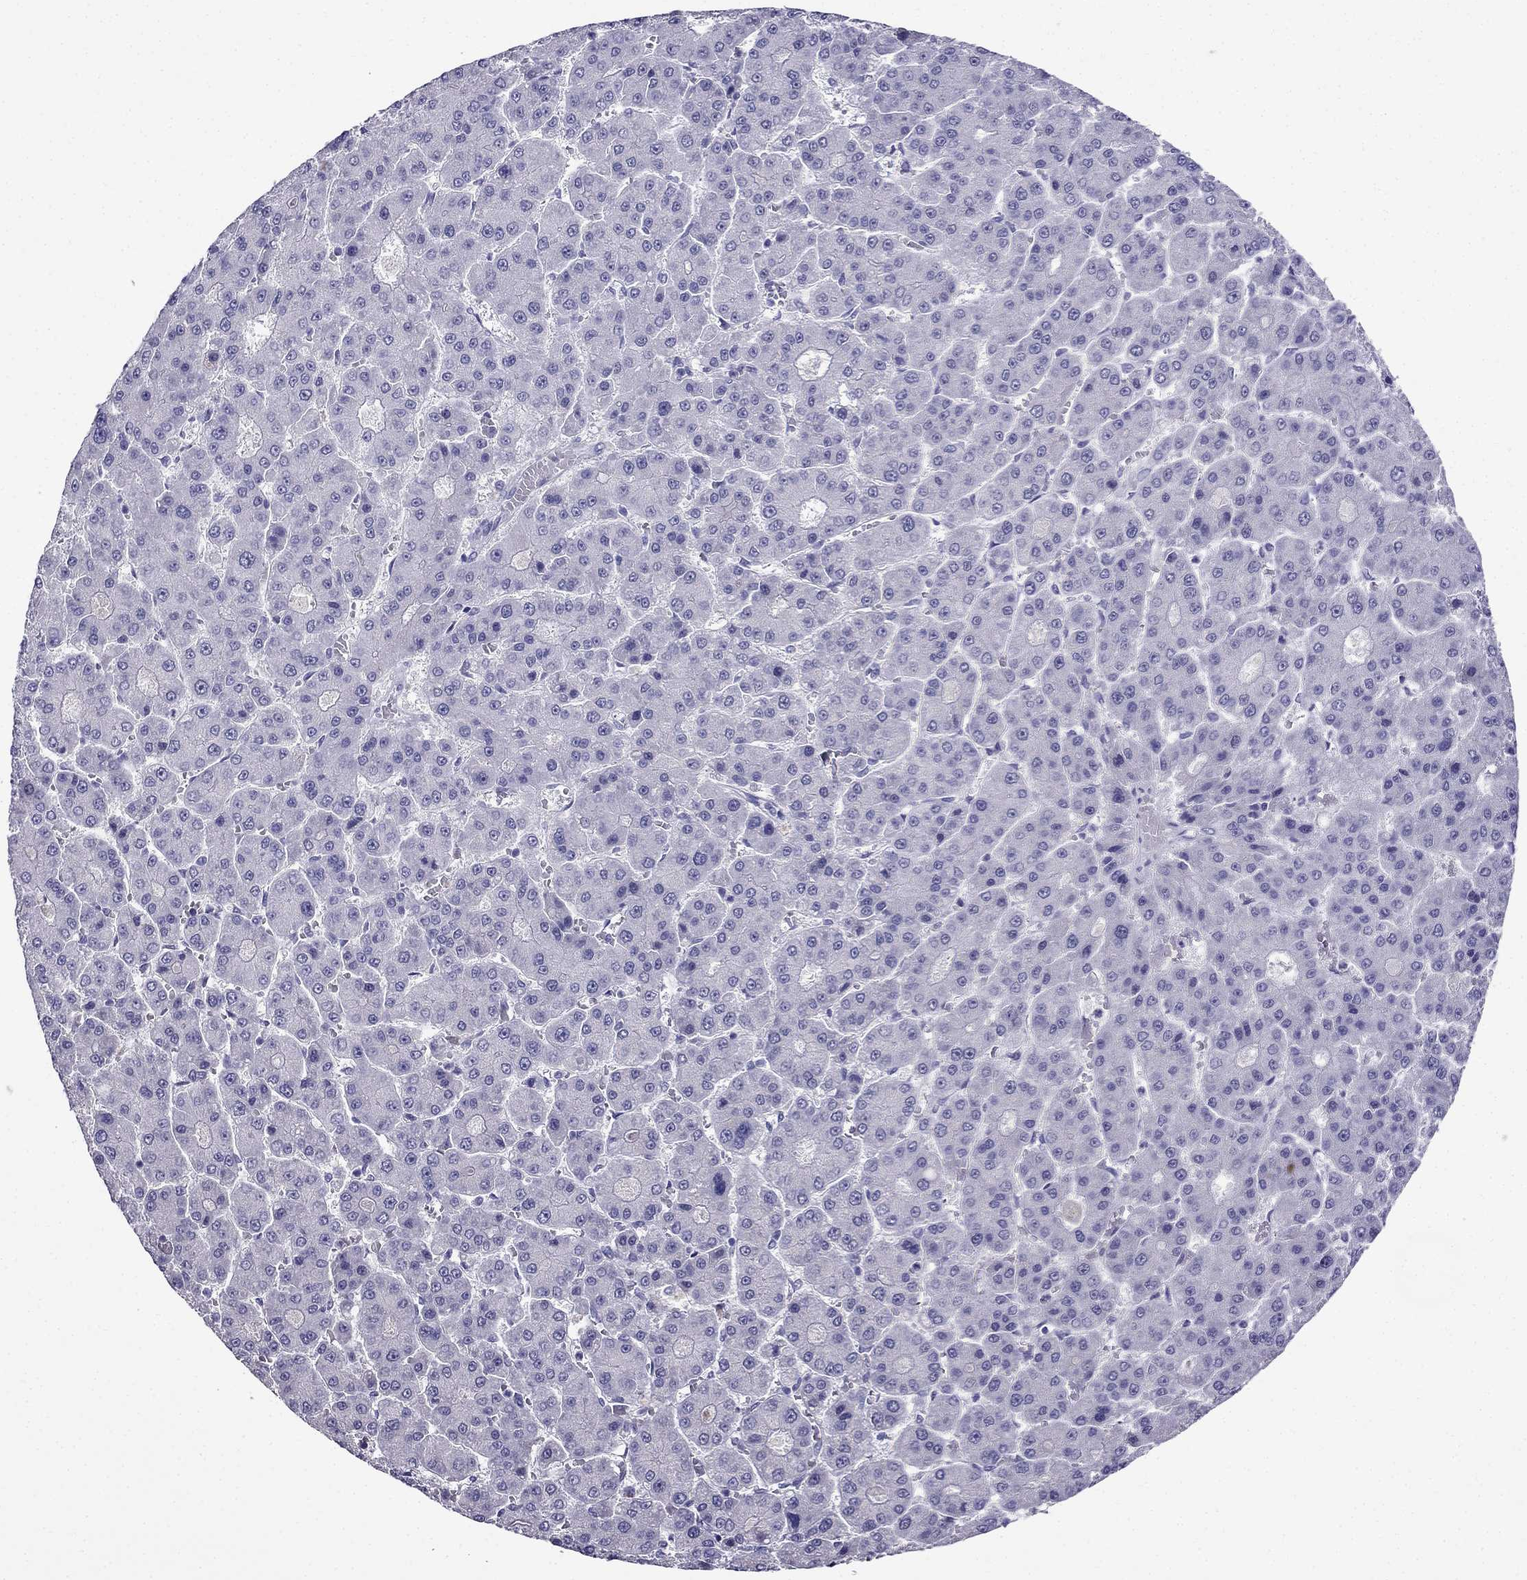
{"staining": {"intensity": "negative", "quantity": "none", "location": "none"}, "tissue": "liver cancer", "cell_type": "Tumor cells", "image_type": "cancer", "snomed": [{"axis": "morphology", "description": "Carcinoma, Hepatocellular, NOS"}, {"axis": "topography", "description": "Liver"}], "caption": "This is a image of immunohistochemistry staining of liver cancer, which shows no expression in tumor cells. (Stains: DAB immunohistochemistry with hematoxylin counter stain, Microscopy: brightfield microscopy at high magnification).", "gene": "SCNN1D", "patient": {"sex": "male", "age": 70}}